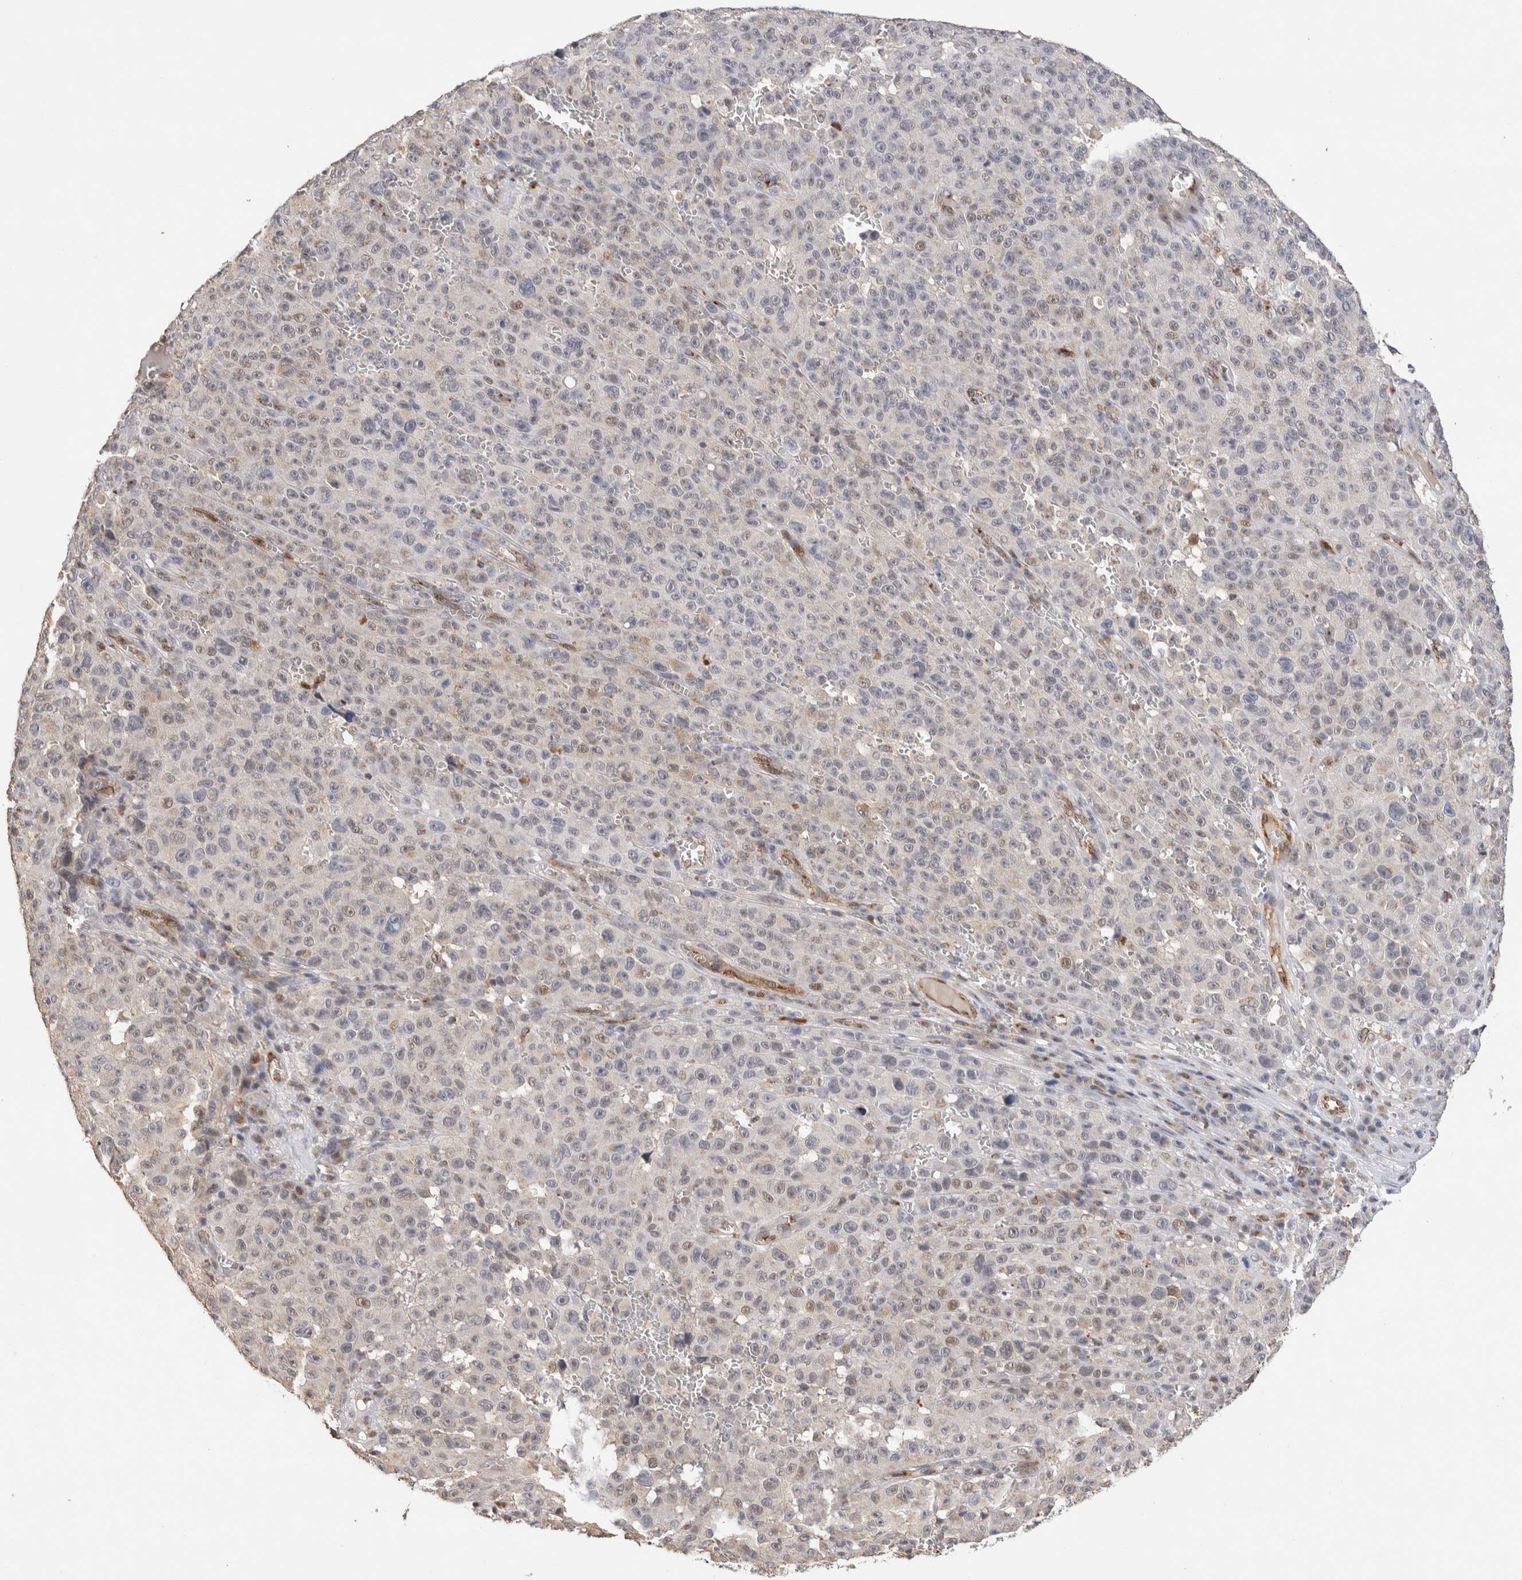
{"staining": {"intensity": "negative", "quantity": "none", "location": "none"}, "tissue": "melanoma", "cell_type": "Tumor cells", "image_type": "cancer", "snomed": [{"axis": "morphology", "description": "Malignant melanoma, NOS"}, {"axis": "topography", "description": "Skin"}], "caption": "Tumor cells show no significant protein positivity in malignant melanoma.", "gene": "NSMAF", "patient": {"sex": "female", "age": 82}}